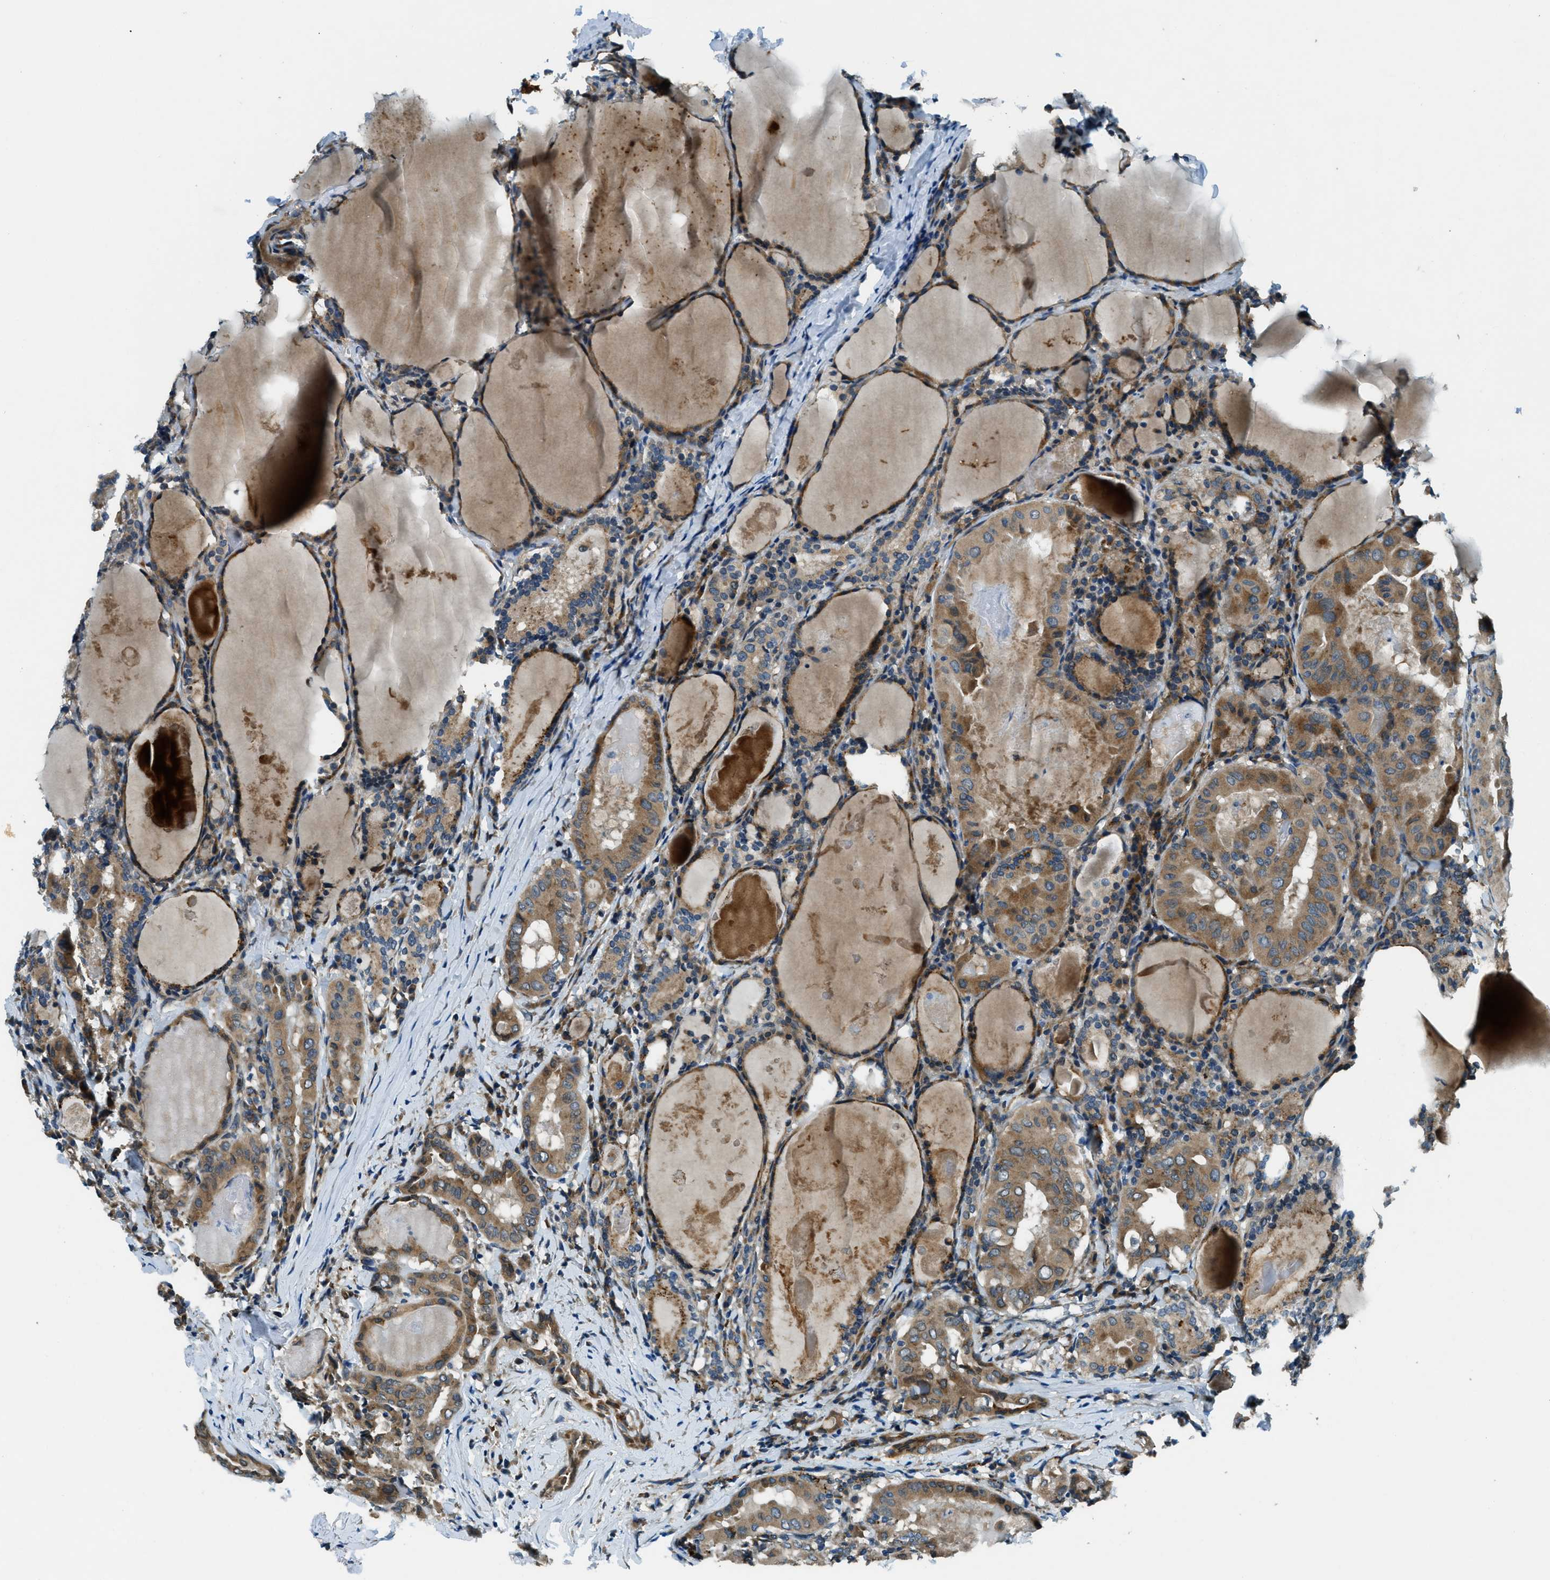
{"staining": {"intensity": "moderate", "quantity": ">75%", "location": "cytoplasmic/membranous"}, "tissue": "thyroid cancer", "cell_type": "Tumor cells", "image_type": "cancer", "snomed": [{"axis": "morphology", "description": "Papillary adenocarcinoma, NOS"}, {"axis": "topography", "description": "Thyroid gland"}], "caption": "Thyroid cancer stained for a protein reveals moderate cytoplasmic/membranous positivity in tumor cells.", "gene": "GINM1", "patient": {"sex": "female", "age": 42}}